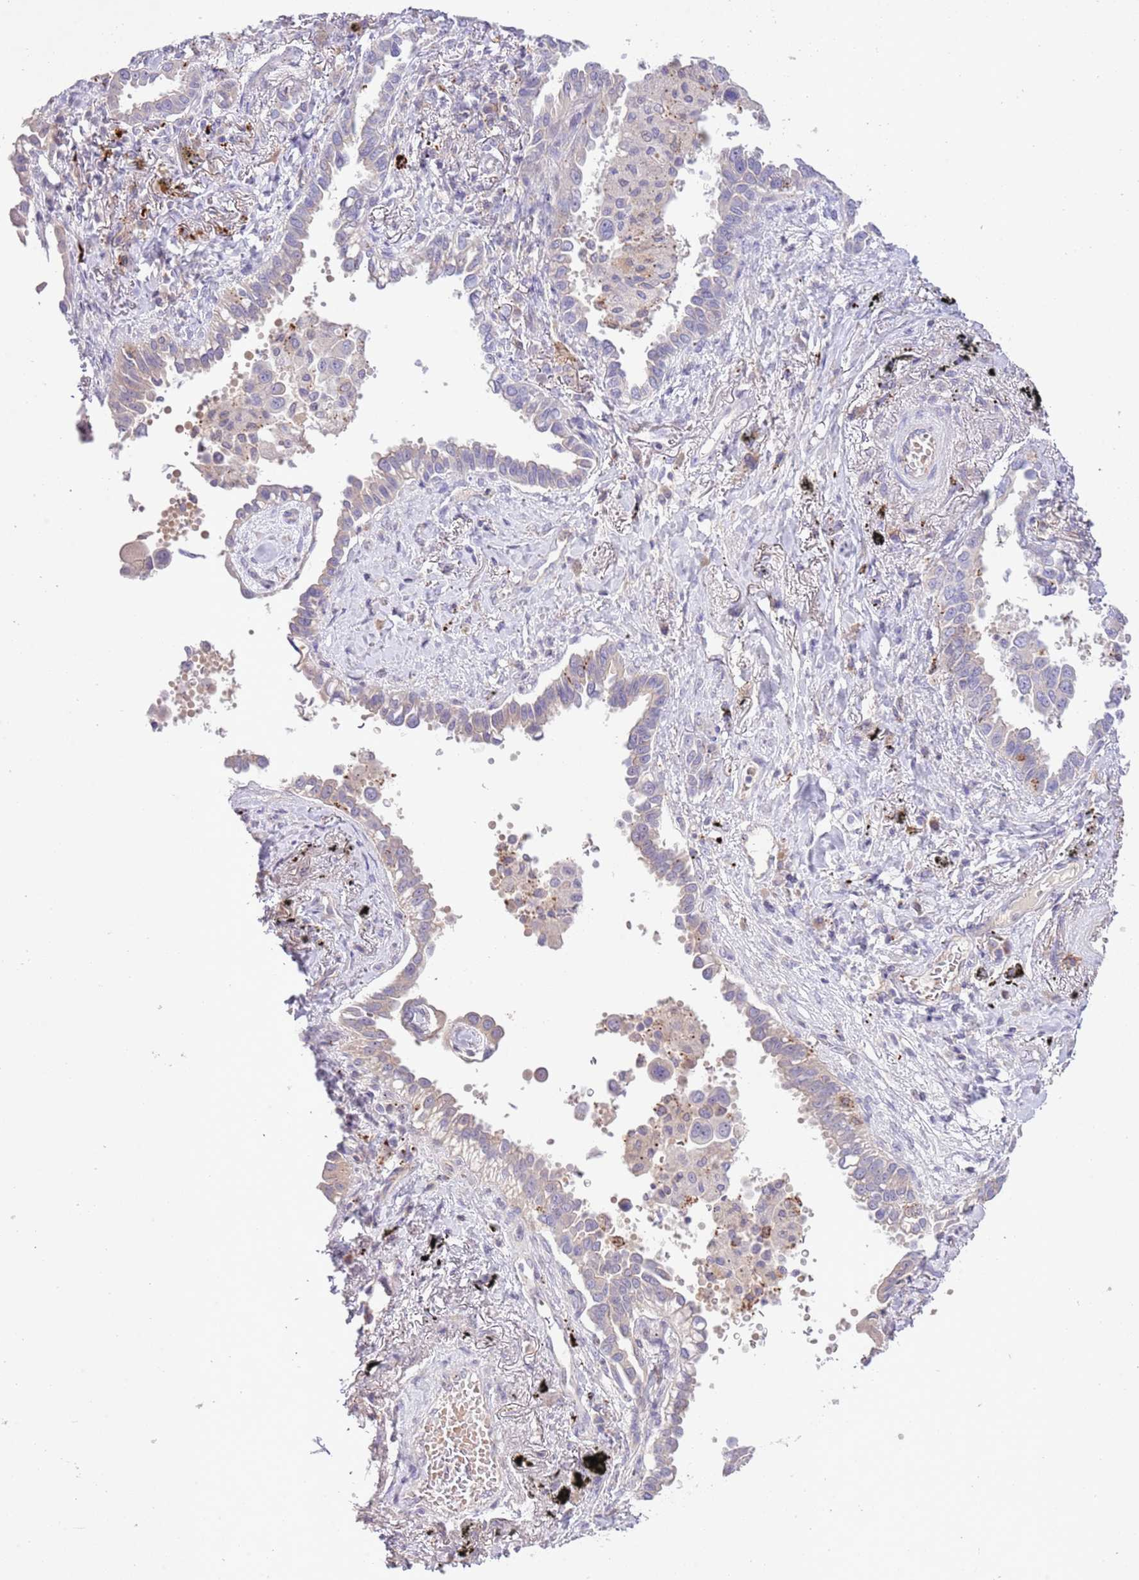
{"staining": {"intensity": "negative", "quantity": "none", "location": "none"}, "tissue": "lung cancer", "cell_type": "Tumor cells", "image_type": "cancer", "snomed": [{"axis": "morphology", "description": "Adenocarcinoma, NOS"}, {"axis": "topography", "description": "Lung"}], "caption": "The image displays no significant staining in tumor cells of lung cancer (adenocarcinoma).", "gene": "ABHD17A", "patient": {"sex": "male", "age": 67}}